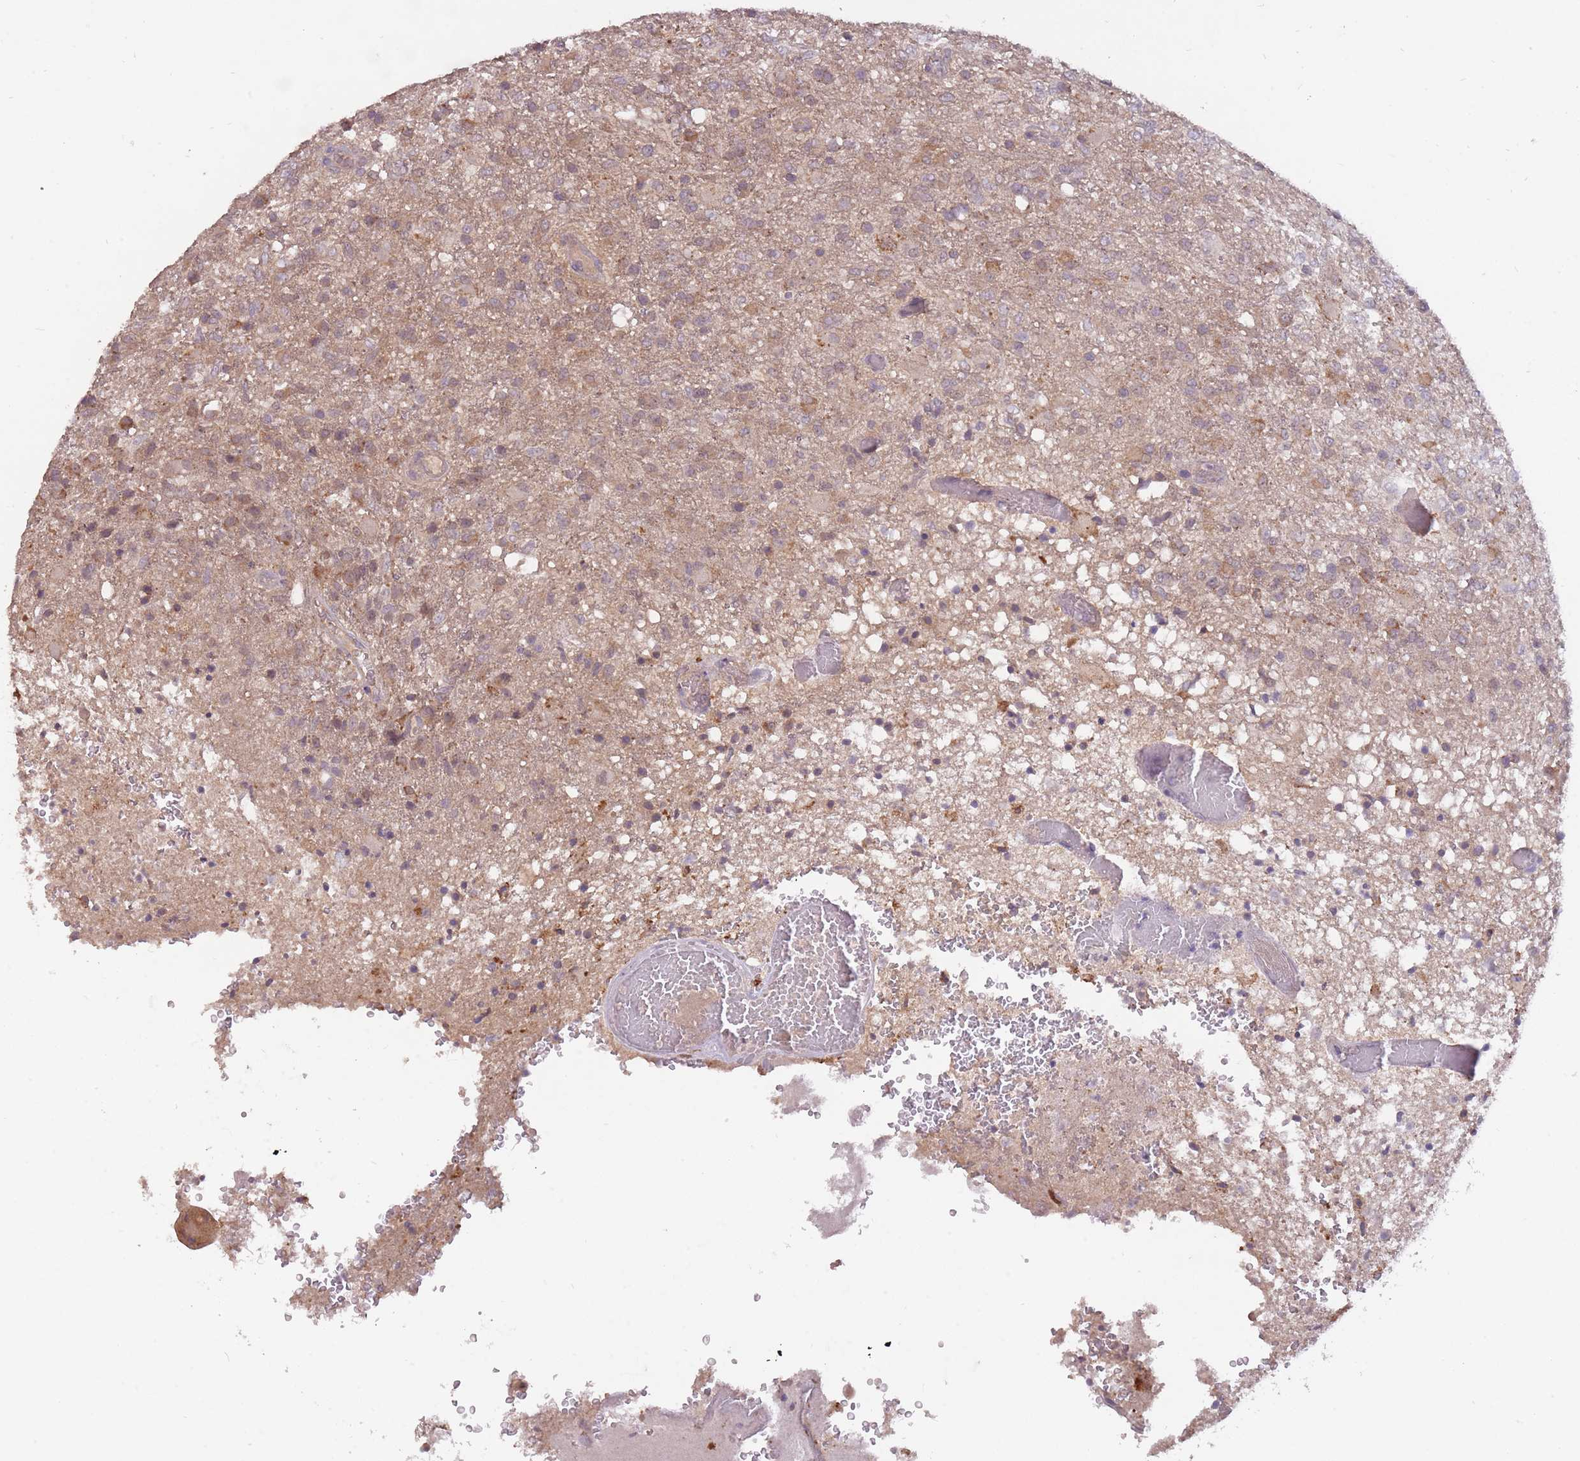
{"staining": {"intensity": "weak", "quantity": "25%-75%", "location": "cytoplasmic/membranous"}, "tissue": "glioma", "cell_type": "Tumor cells", "image_type": "cancer", "snomed": [{"axis": "morphology", "description": "Glioma, malignant, High grade"}, {"axis": "topography", "description": "Brain"}], "caption": "Human glioma stained with a brown dye shows weak cytoplasmic/membranous positive staining in approximately 25%-75% of tumor cells.", "gene": "LRATD2", "patient": {"sex": "female", "age": 74}}